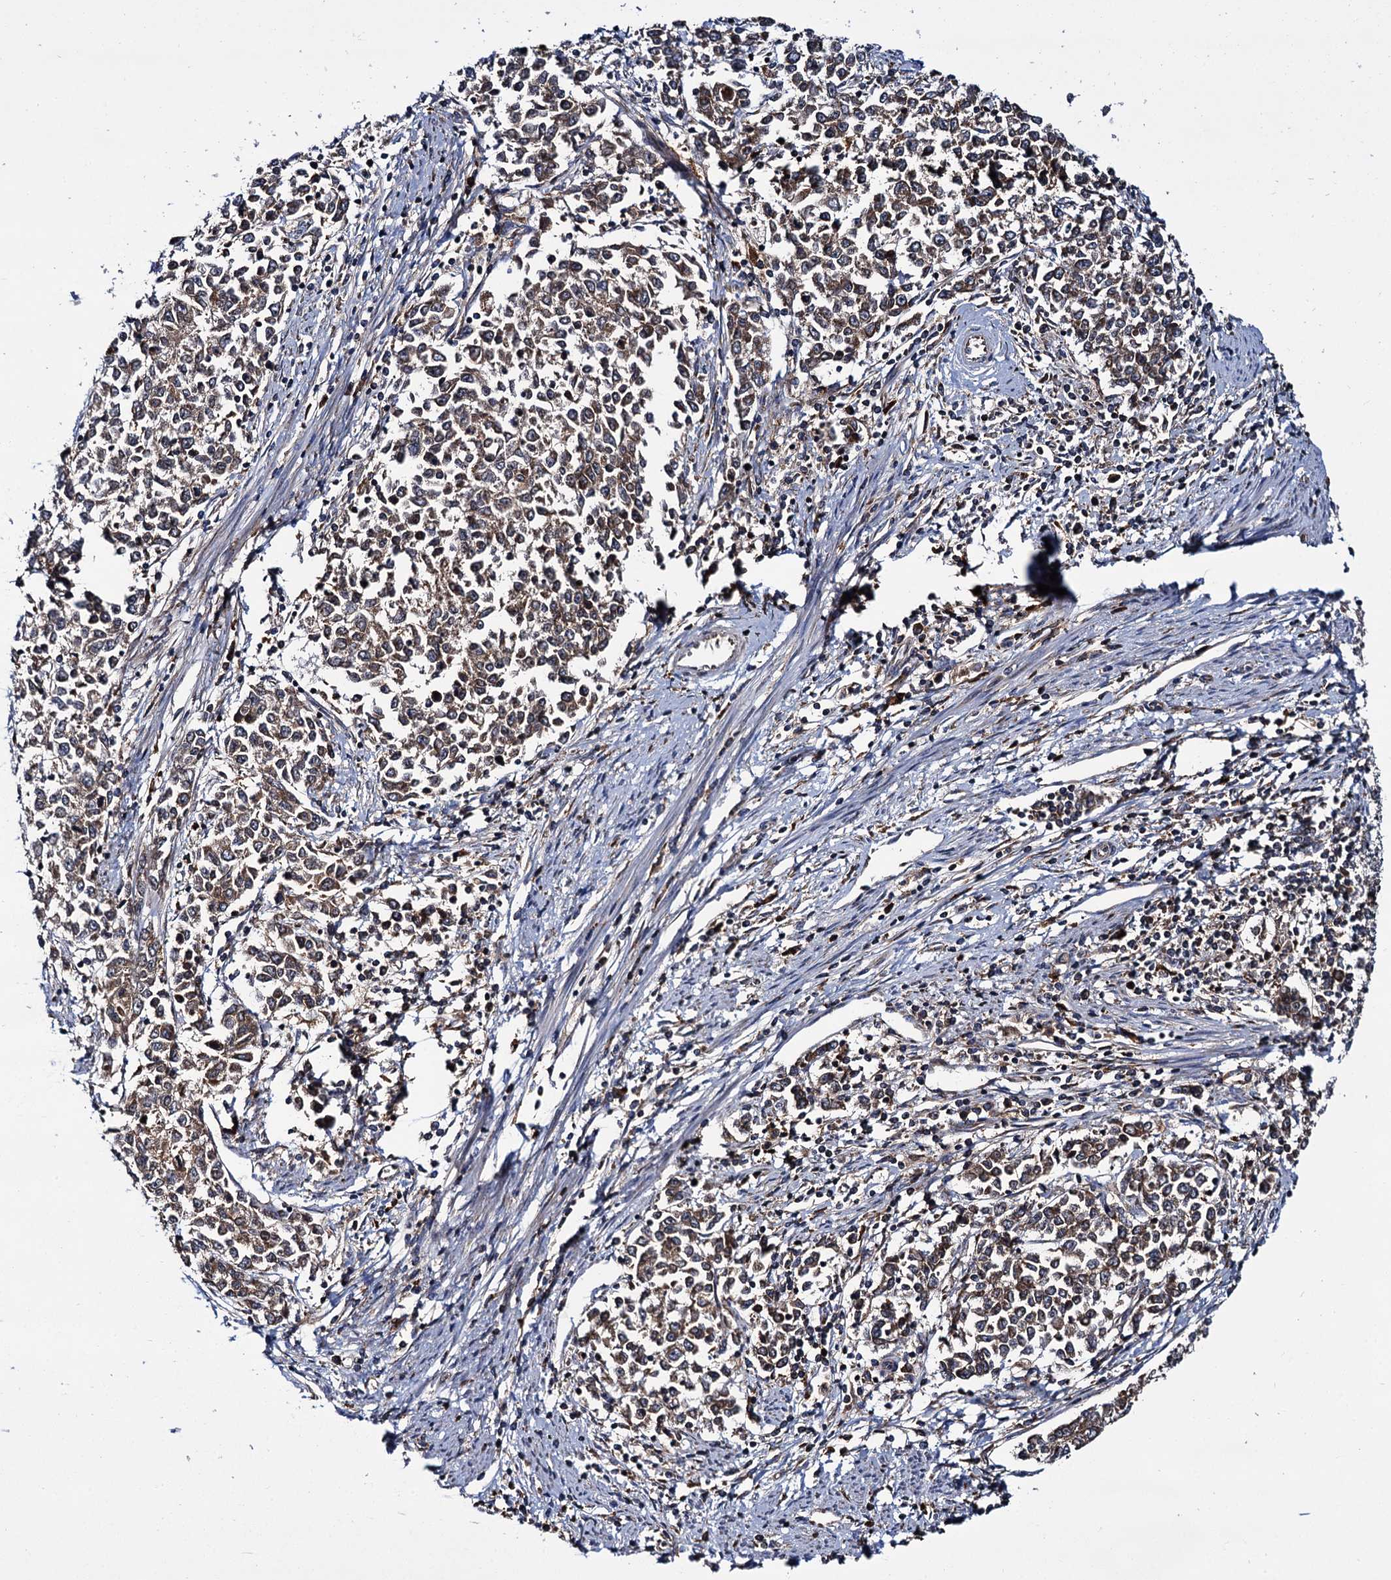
{"staining": {"intensity": "moderate", "quantity": "25%-75%", "location": "cytoplasmic/membranous"}, "tissue": "endometrial cancer", "cell_type": "Tumor cells", "image_type": "cancer", "snomed": [{"axis": "morphology", "description": "Adenocarcinoma, NOS"}, {"axis": "topography", "description": "Endometrium"}], "caption": "This histopathology image shows IHC staining of adenocarcinoma (endometrial), with medium moderate cytoplasmic/membranous expression in approximately 25%-75% of tumor cells.", "gene": "UFM1", "patient": {"sex": "female", "age": 50}}